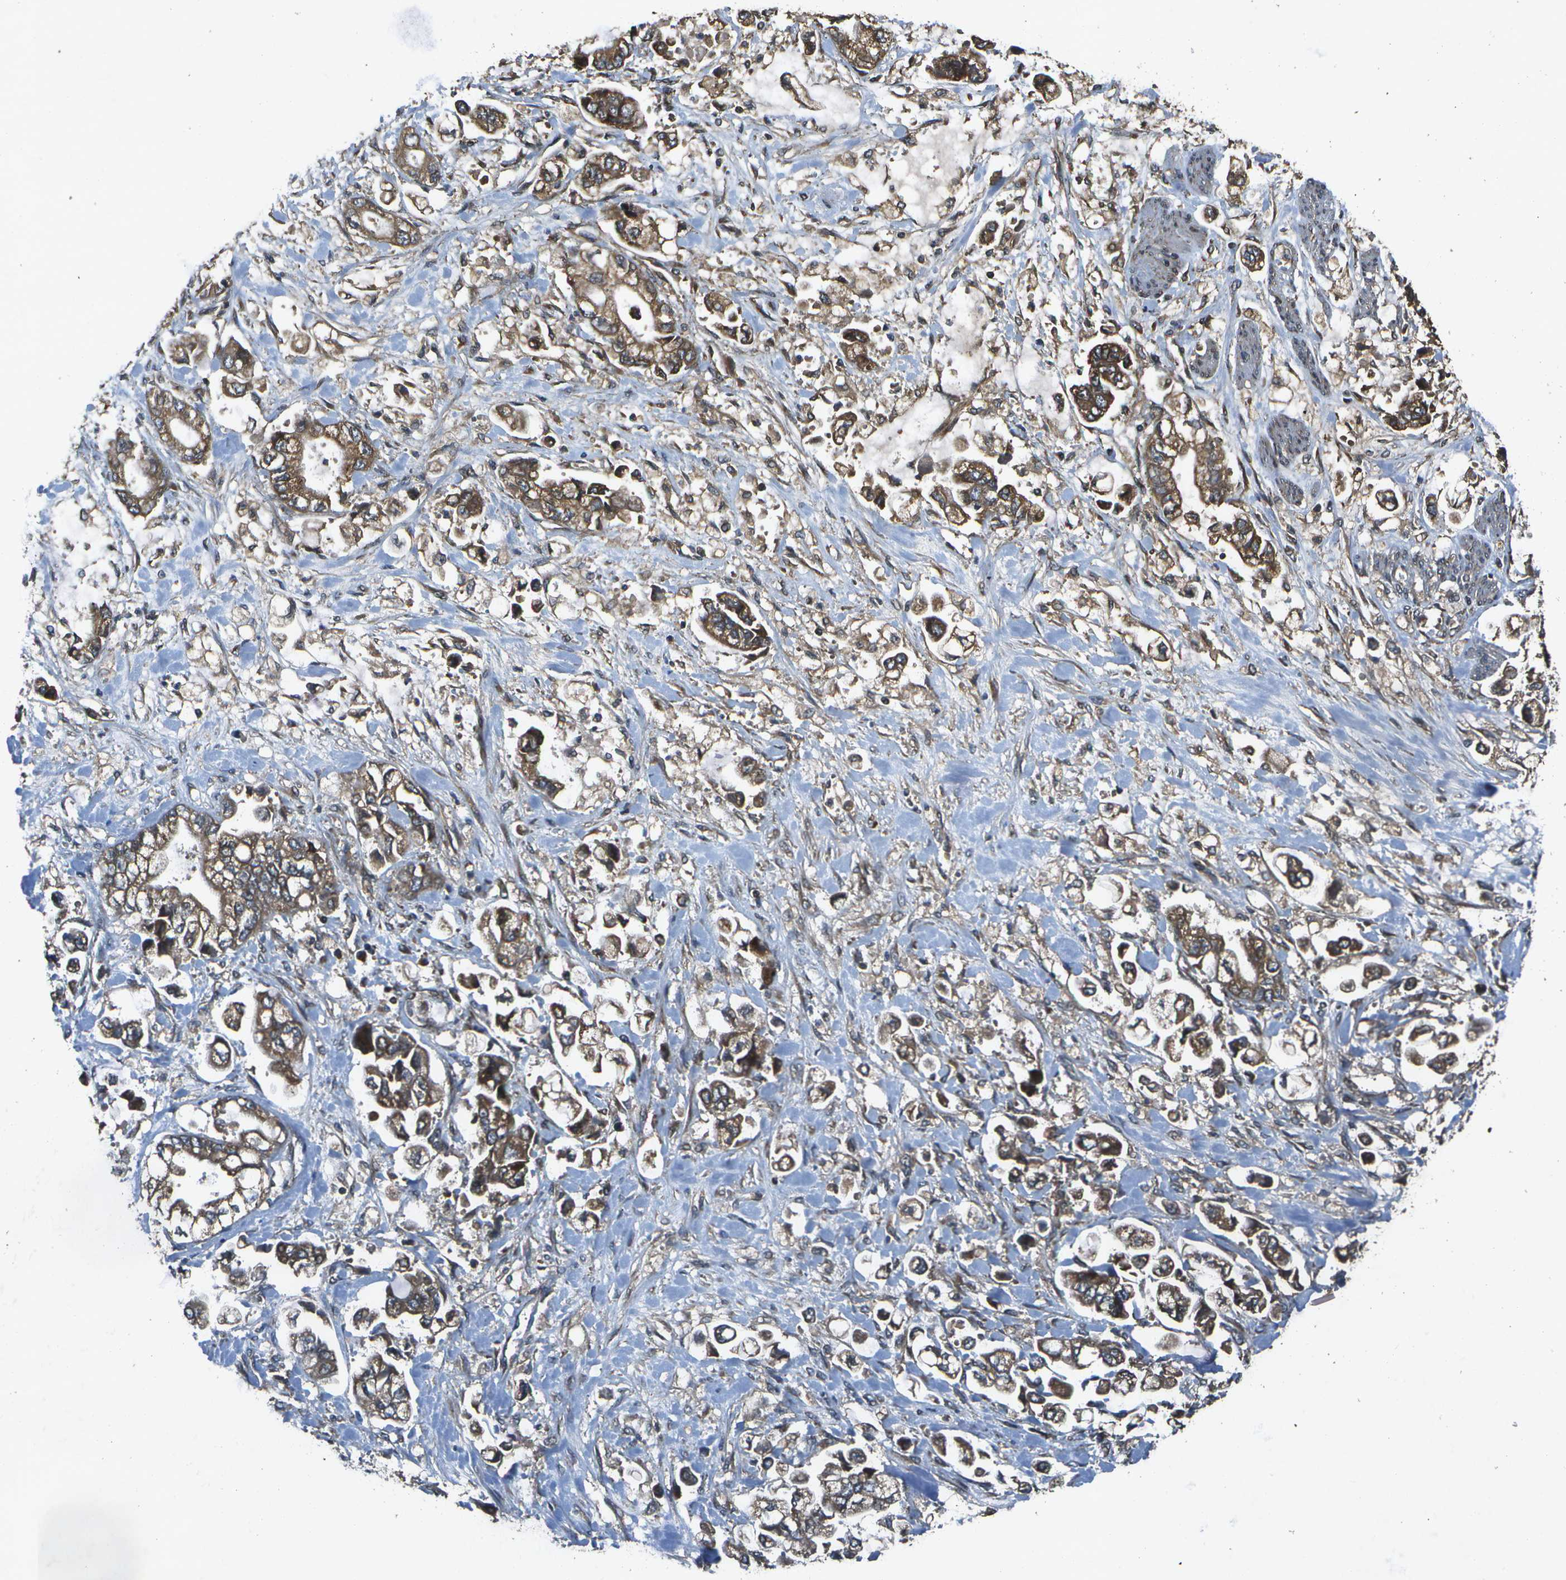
{"staining": {"intensity": "moderate", "quantity": ">75%", "location": "cytoplasmic/membranous"}, "tissue": "stomach cancer", "cell_type": "Tumor cells", "image_type": "cancer", "snomed": [{"axis": "morphology", "description": "Normal tissue, NOS"}, {"axis": "morphology", "description": "Adenocarcinoma, NOS"}, {"axis": "topography", "description": "Stomach"}], "caption": "Immunohistochemical staining of stomach cancer (adenocarcinoma) exhibits medium levels of moderate cytoplasmic/membranous expression in approximately >75% of tumor cells.", "gene": "HFE", "patient": {"sex": "male", "age": 62}}